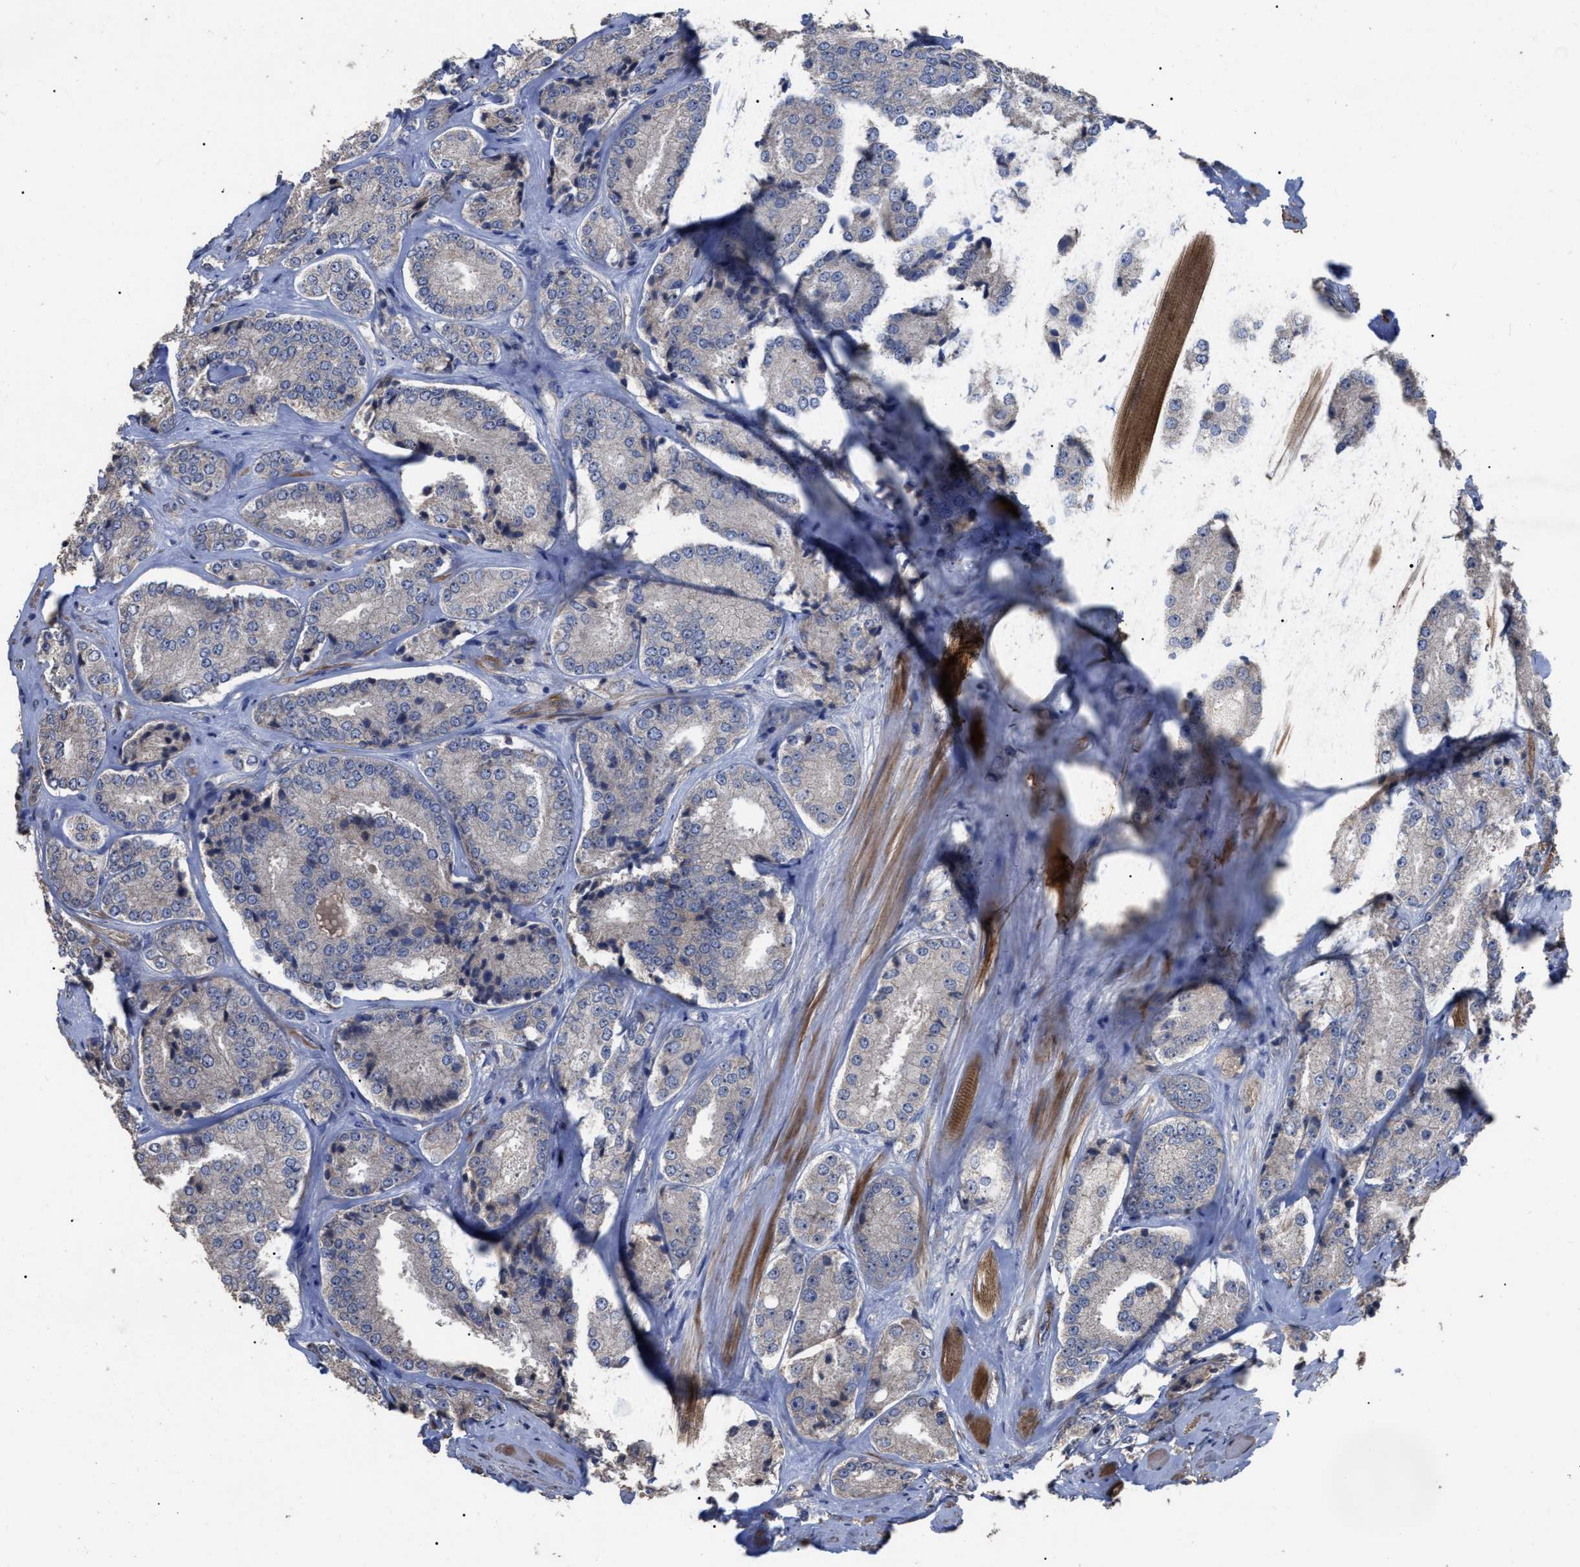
{"staining": {"intensity": "negative", "quantity": "none", "location": "none"}, "tissue": "prostate cancer", "cell_type": "Tumor cells", "image_type": "cancer", "snomed": [{"axis": "morphology", "description": "Adenocarcinoma, High grade"}, {"axis": "topography", "description": "Prostate"}], "caption": "Tumor cells show no significant positivity in prostate cancer (adenocarcinoma (high-grade)). The staining is performed using DAB (3,3'-diaminobenzidine) brown chromogen with nuclei counter-stained in using hematoxylin.", "gene": "BTN2A1", "patient": {"sex": "male", "age": 65}}